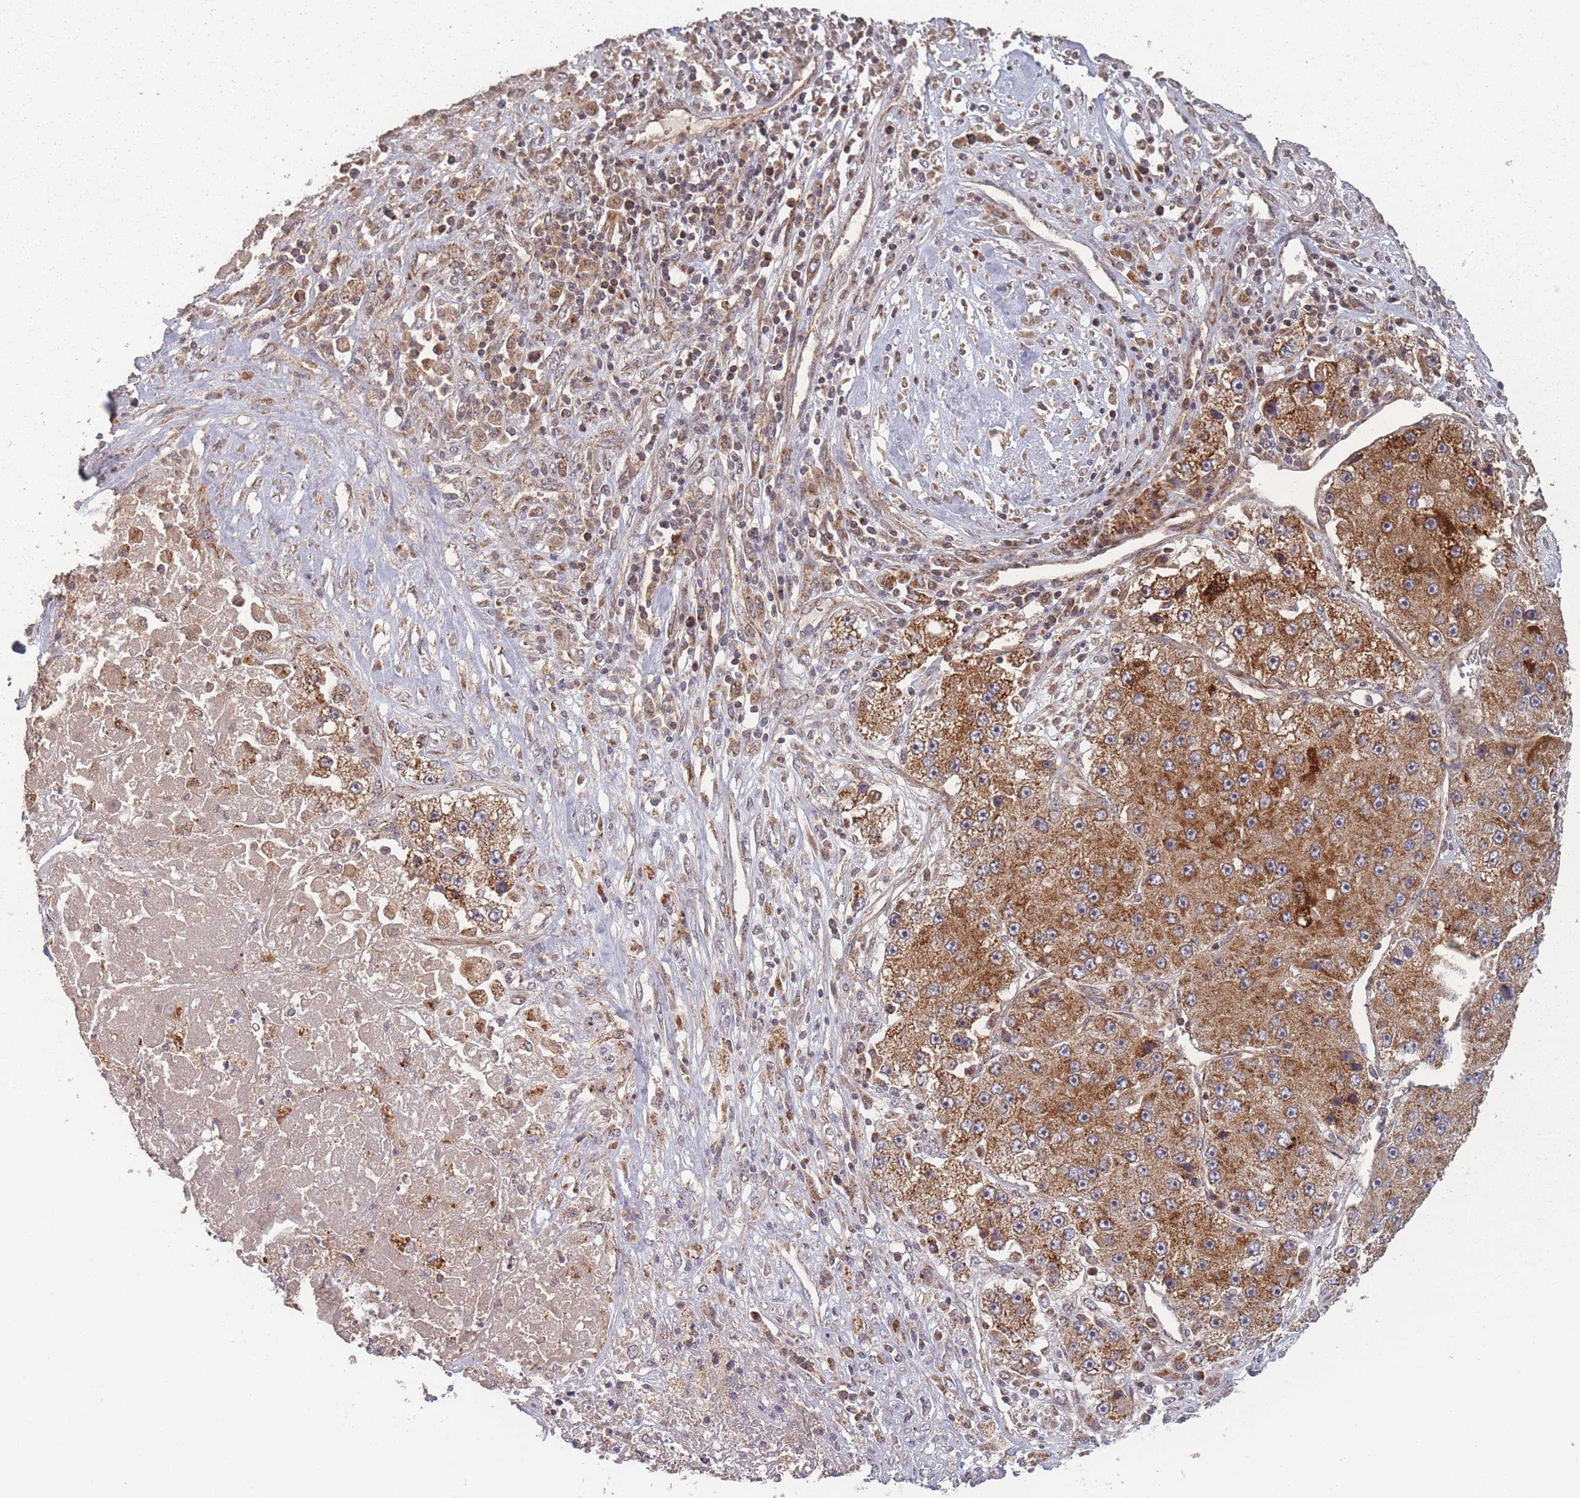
{"staining": {"intensity": "strong", "quantity": ">75%", "location": "cytoplasmic/membranous"}, "tissue": "liver cancer", "cell_type": "Tumor cells", "image_type": "cancer", "snomed": [{"axis": "morphology", "description": "Carcinoma, Hepatocellular, NOS"}, {"axis": "topography", "description": "Liver"}], "caption": "Immunohistochemistry histopathology image of neoplastic tissue: liver cancer (hepatocellular carcinoma) stained using immunohistochemistry (IHC) demonstrates high levels of strong protein expression localized specifically in the cytoplasmic/membranous of tumor cells, appearing as a cytoplasmic/membranous brown color.", "gene": "LYRM7", "patient": {"sex": "female", "age": 73}}